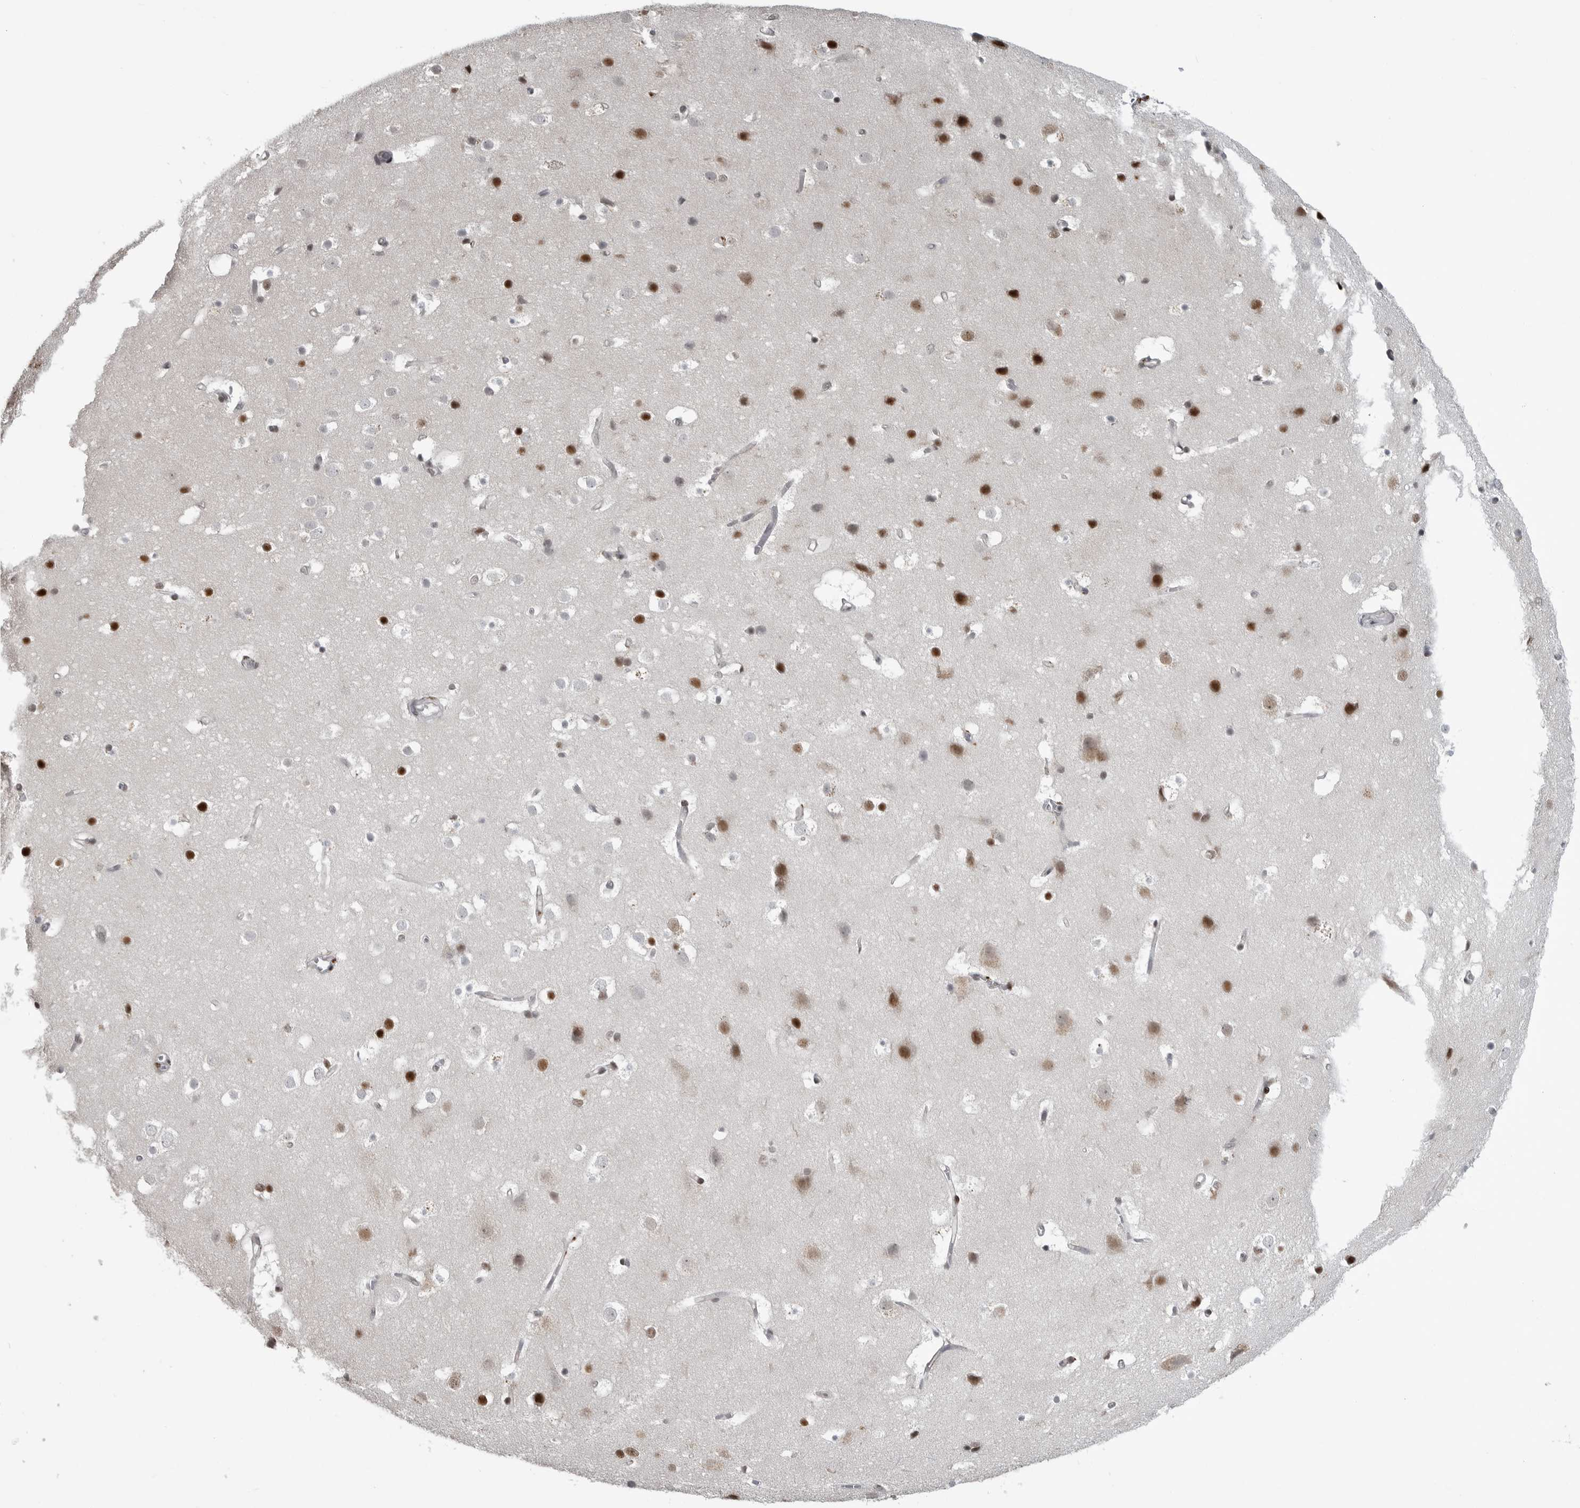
{"staining": {"intensity": "negative", "quantity": "none", "location": "none"}, "tissue": "cerebral cortex", "cell_type": "Endothelial cells", "image_type": "normal", "snomed": [{"axis": "morphology", "description": "Normal tissue, NOS"}, {"axis": "topography", "description": "Cerebral cortex"}], "caption": "IHC of unremarkable cerebral cortex reveals no expression in endothelial cells.", "gene": "C8orf58", "patient": {"sex": "male", "age": 54}}